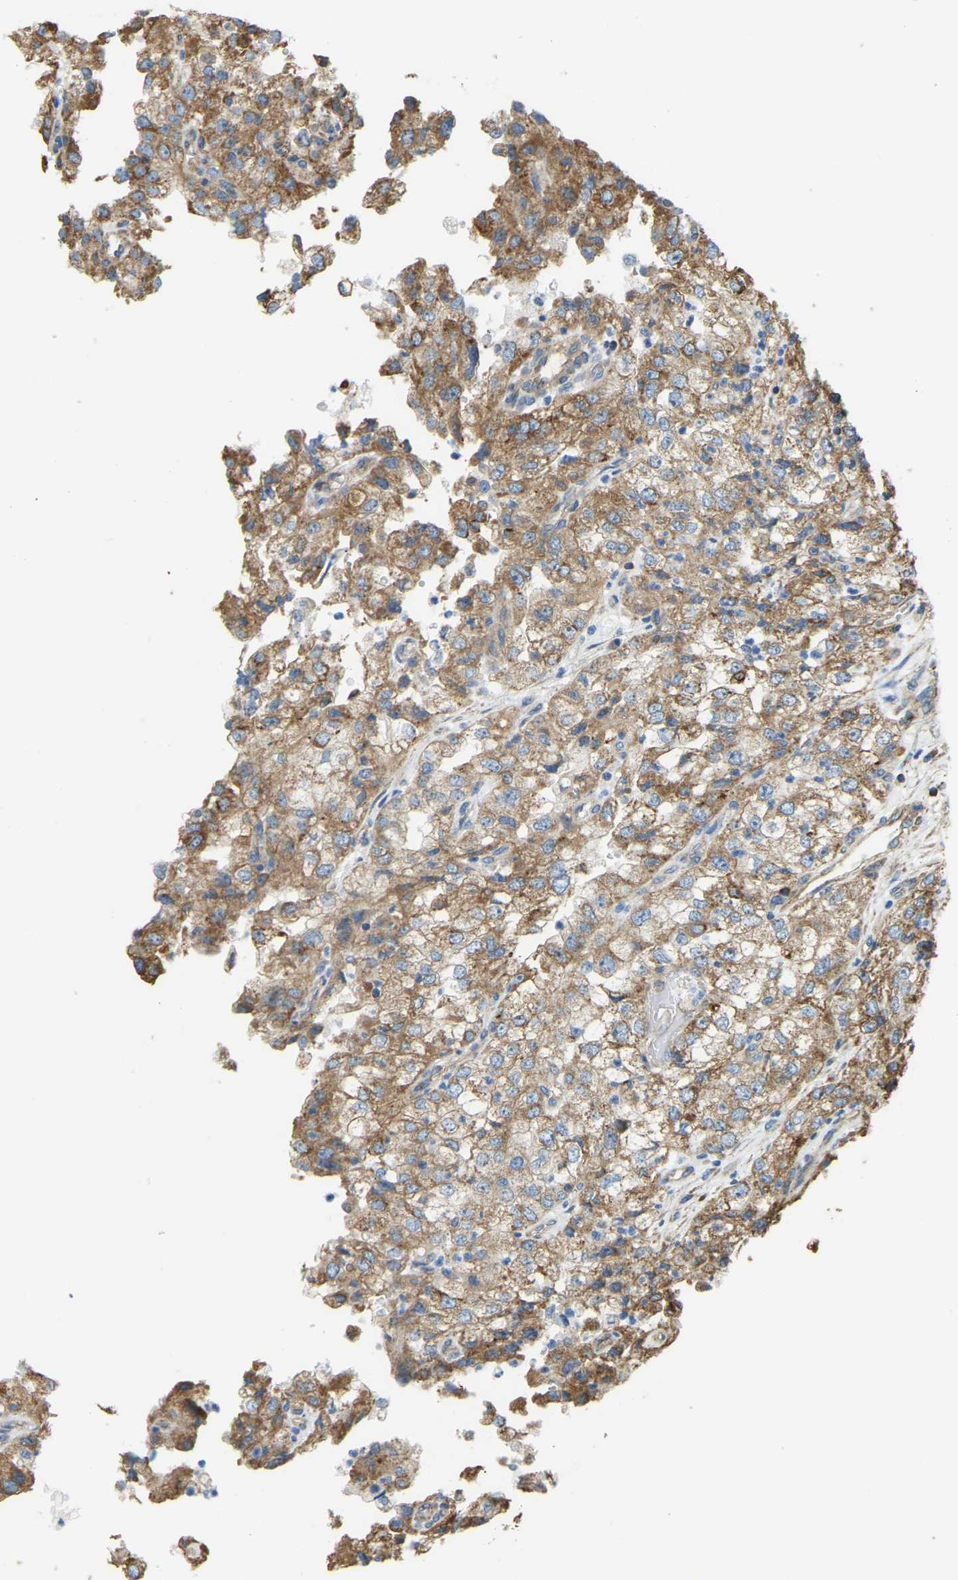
{"staining": {"intensity": "moderate", "quantity": ">75%", "location": "cytoplasmic/membranous"}, "tissue": "renal cancer", "cell_type": "Tumor cells", "image_type": "cancer", "snomed": [{"axis": "morphology", "description": "Adenocarcinoma, NOS"}, {"axis": "topography", "description": "Kidney"}], "caption": "Renal cancer (adenocarcinoma) stained for a protein exhibits moderate cytoplasmic/membranous positivity in tumor cells.", "gene": "AHNAK", "patient": {"sex": "female", "age": 54}}